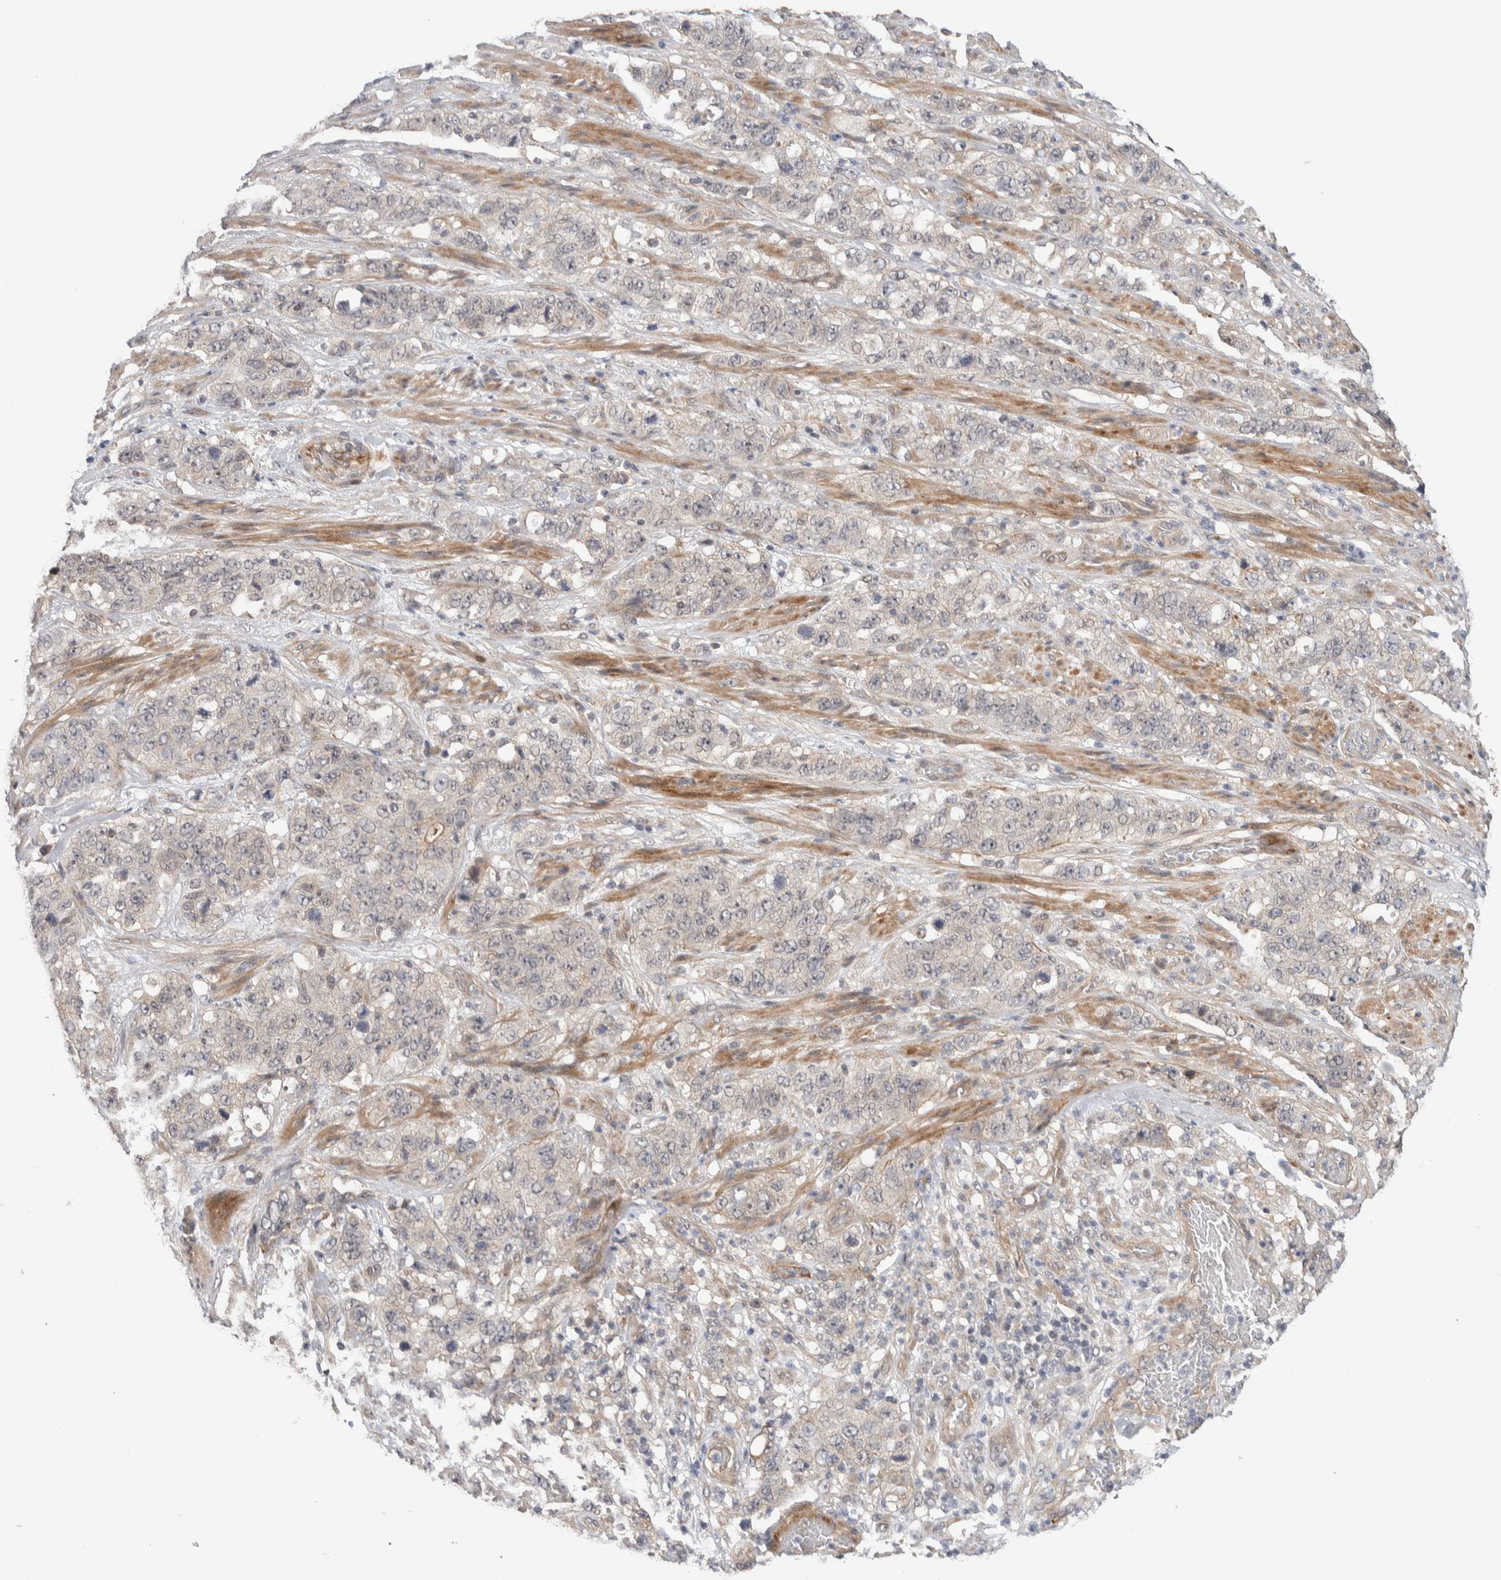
{"staining": {"intensity": "weak", "quantity": "<25%", "location": "cytoplasmic/membranous"}, "tissue": "stomach cancer", "cell_type": "Tumor cells", "image_type": "cancer", "snomed": [{"axis": "morphology", "description": "Adenocarcinoma, NOS"}, {"axis": "topography", "description": "Stomach"}], "caption": "DAB immunohistochemical staining of stomach cancer reveals no significant expression in tumor cells.", "gene": "PRDM15", "patient": {"sex": "male", "age": 48}}